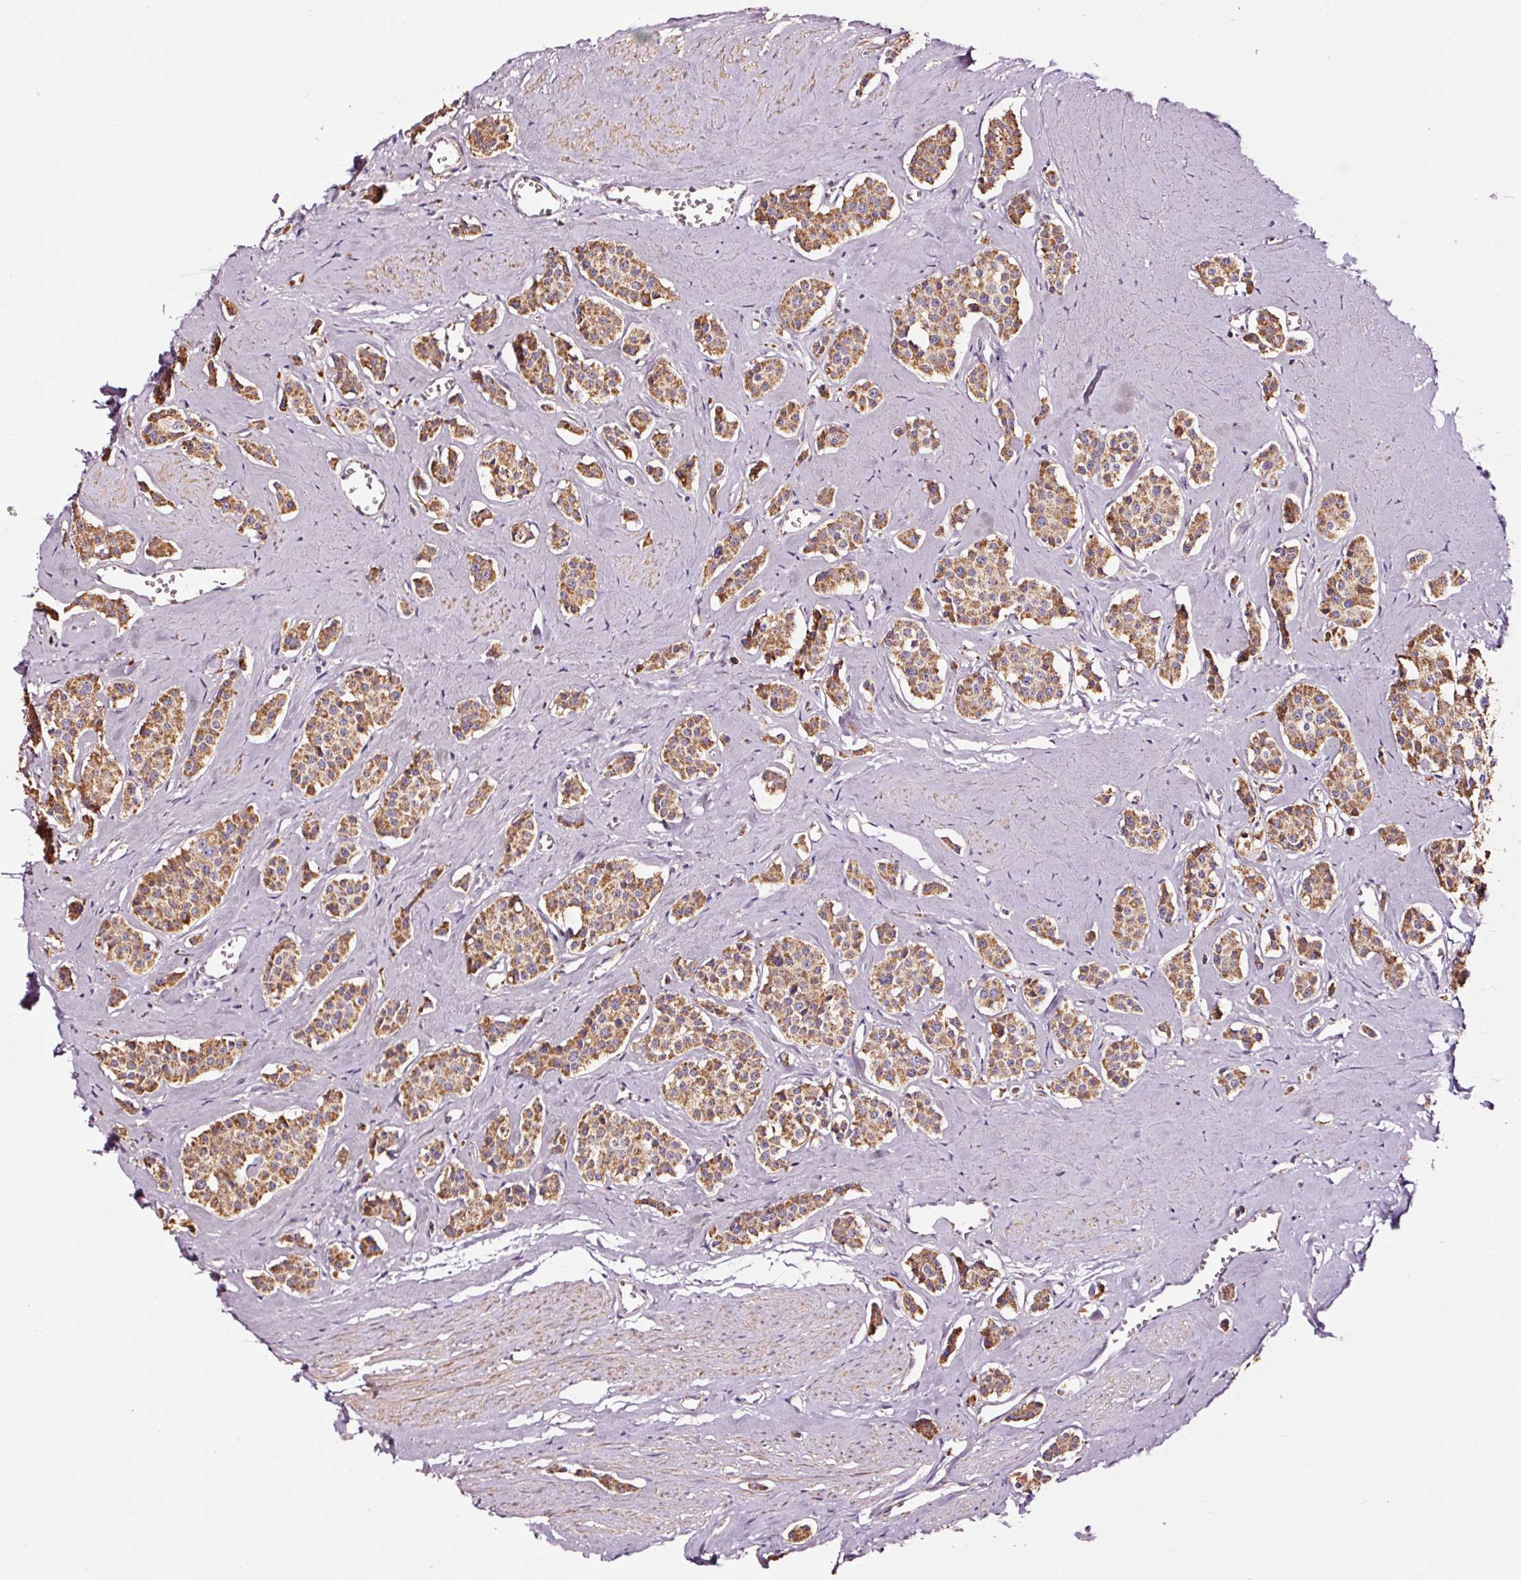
{"staining": {"intensity": "moderate", "quantity": ">75%", "location": "cytoplasmic/membranous"}, "tissue": "carcinoid", "cell_type": "Tumor cells", "image_type": "cancer", "snomed": [{"axis": "morphology", "description": "Carcinoid, malignant, NOS"}, {"axis": "topography", "description": "Small intestine"}], "caption": "The immunohistochemical stain labels moderate cytoplasmic/membranous positivity in tumor cells of carcinoid (malignant) tissue.", "gene": "TPM1", "patient": {"sex": "male", "age": 60}}